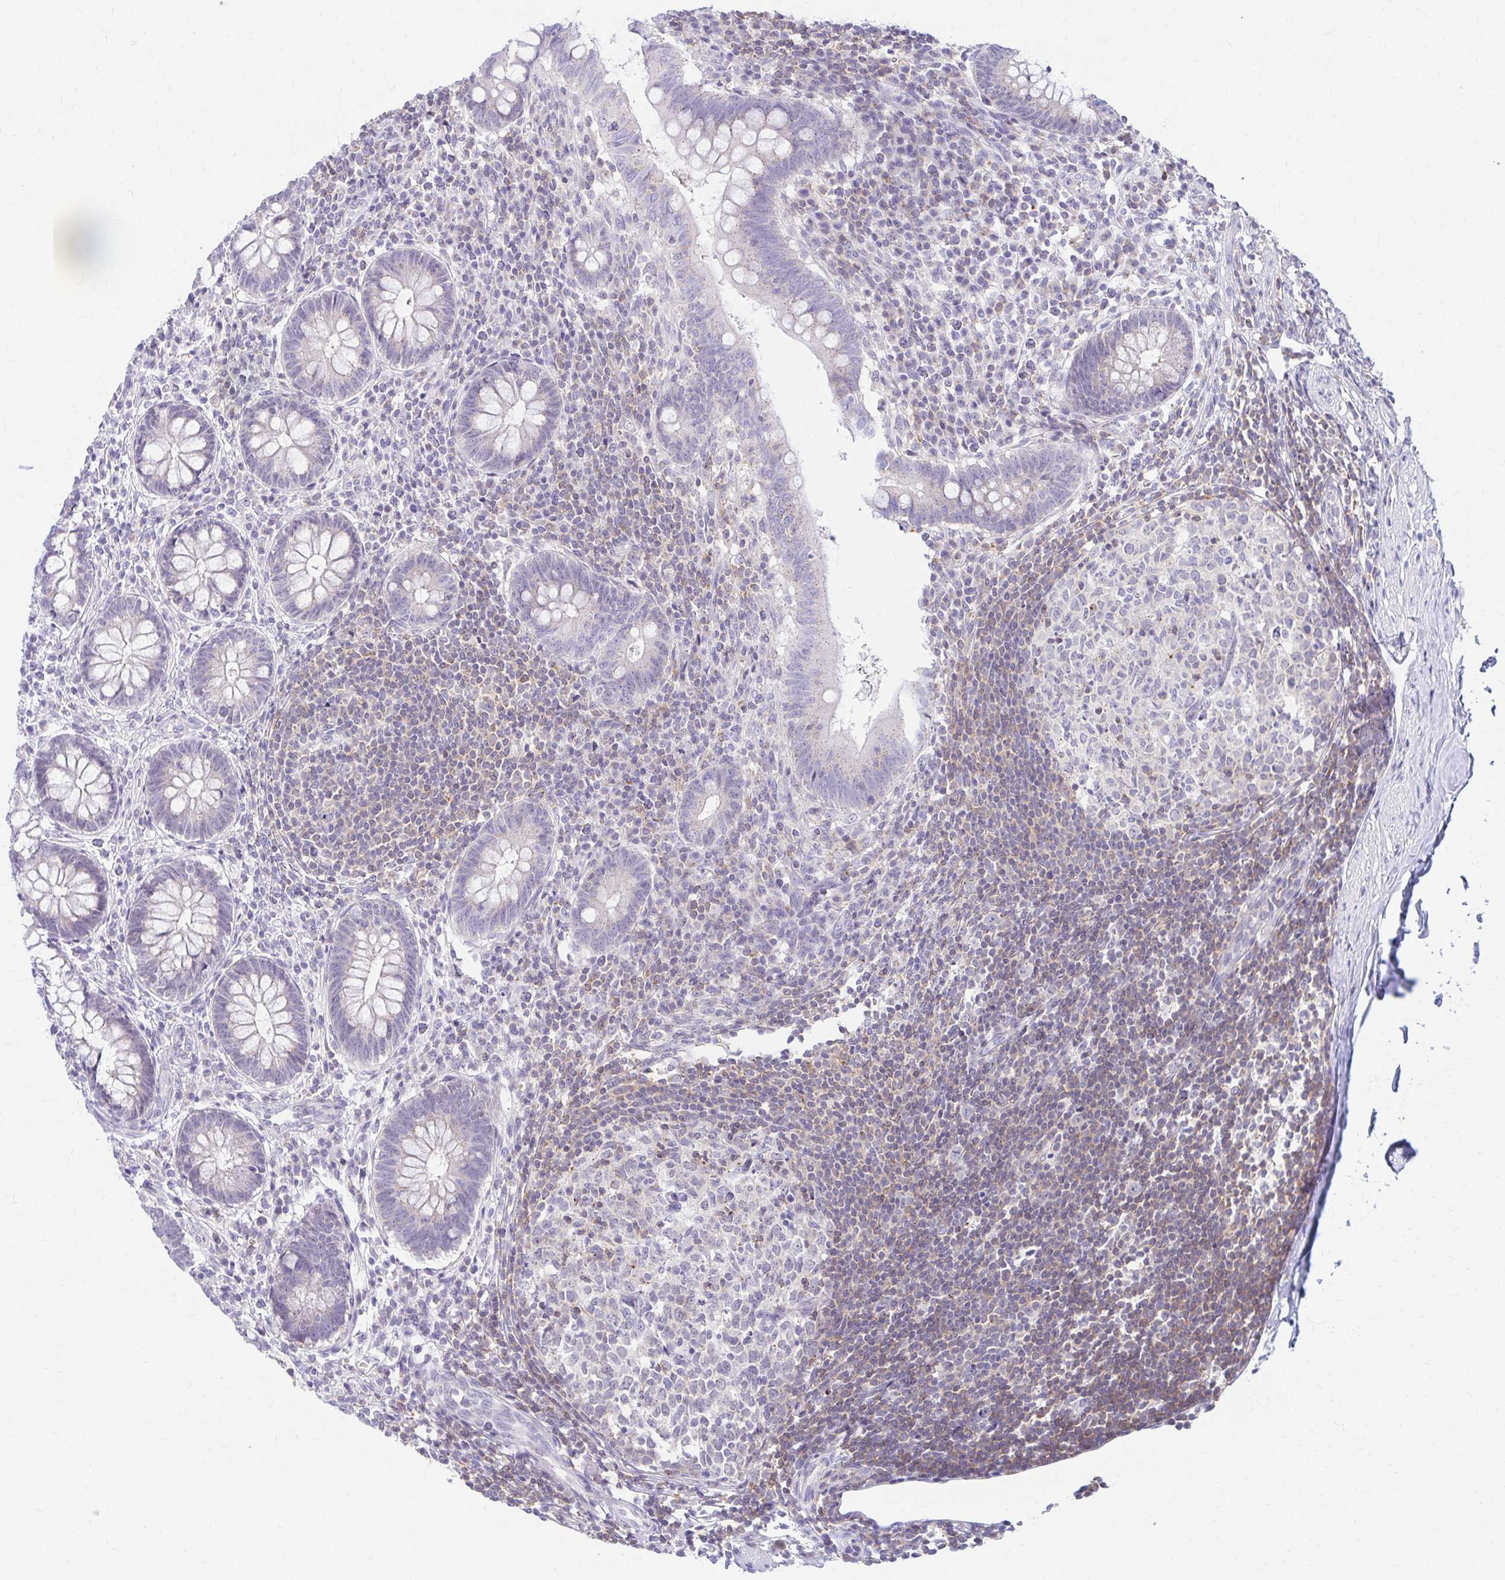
{"staining": {"intensity": "negative", "quantity": "none", "location": "none"}, "tissue": "appendix", "cell_type": "Glandular cells", "image_type": "normal", "snomed": [{"axis": "morphology", "description": "Normal tissue, NOS"}, {"axis": "topography", "description": "Appendix"}], "caption": "DAB (3,3'-diaminobenzidine) immunohistochemical staining of benign appendix displays no significant expression in glandular cells.", "gene": "RADIL", "patient": {"sex": "female", "age": 56}}